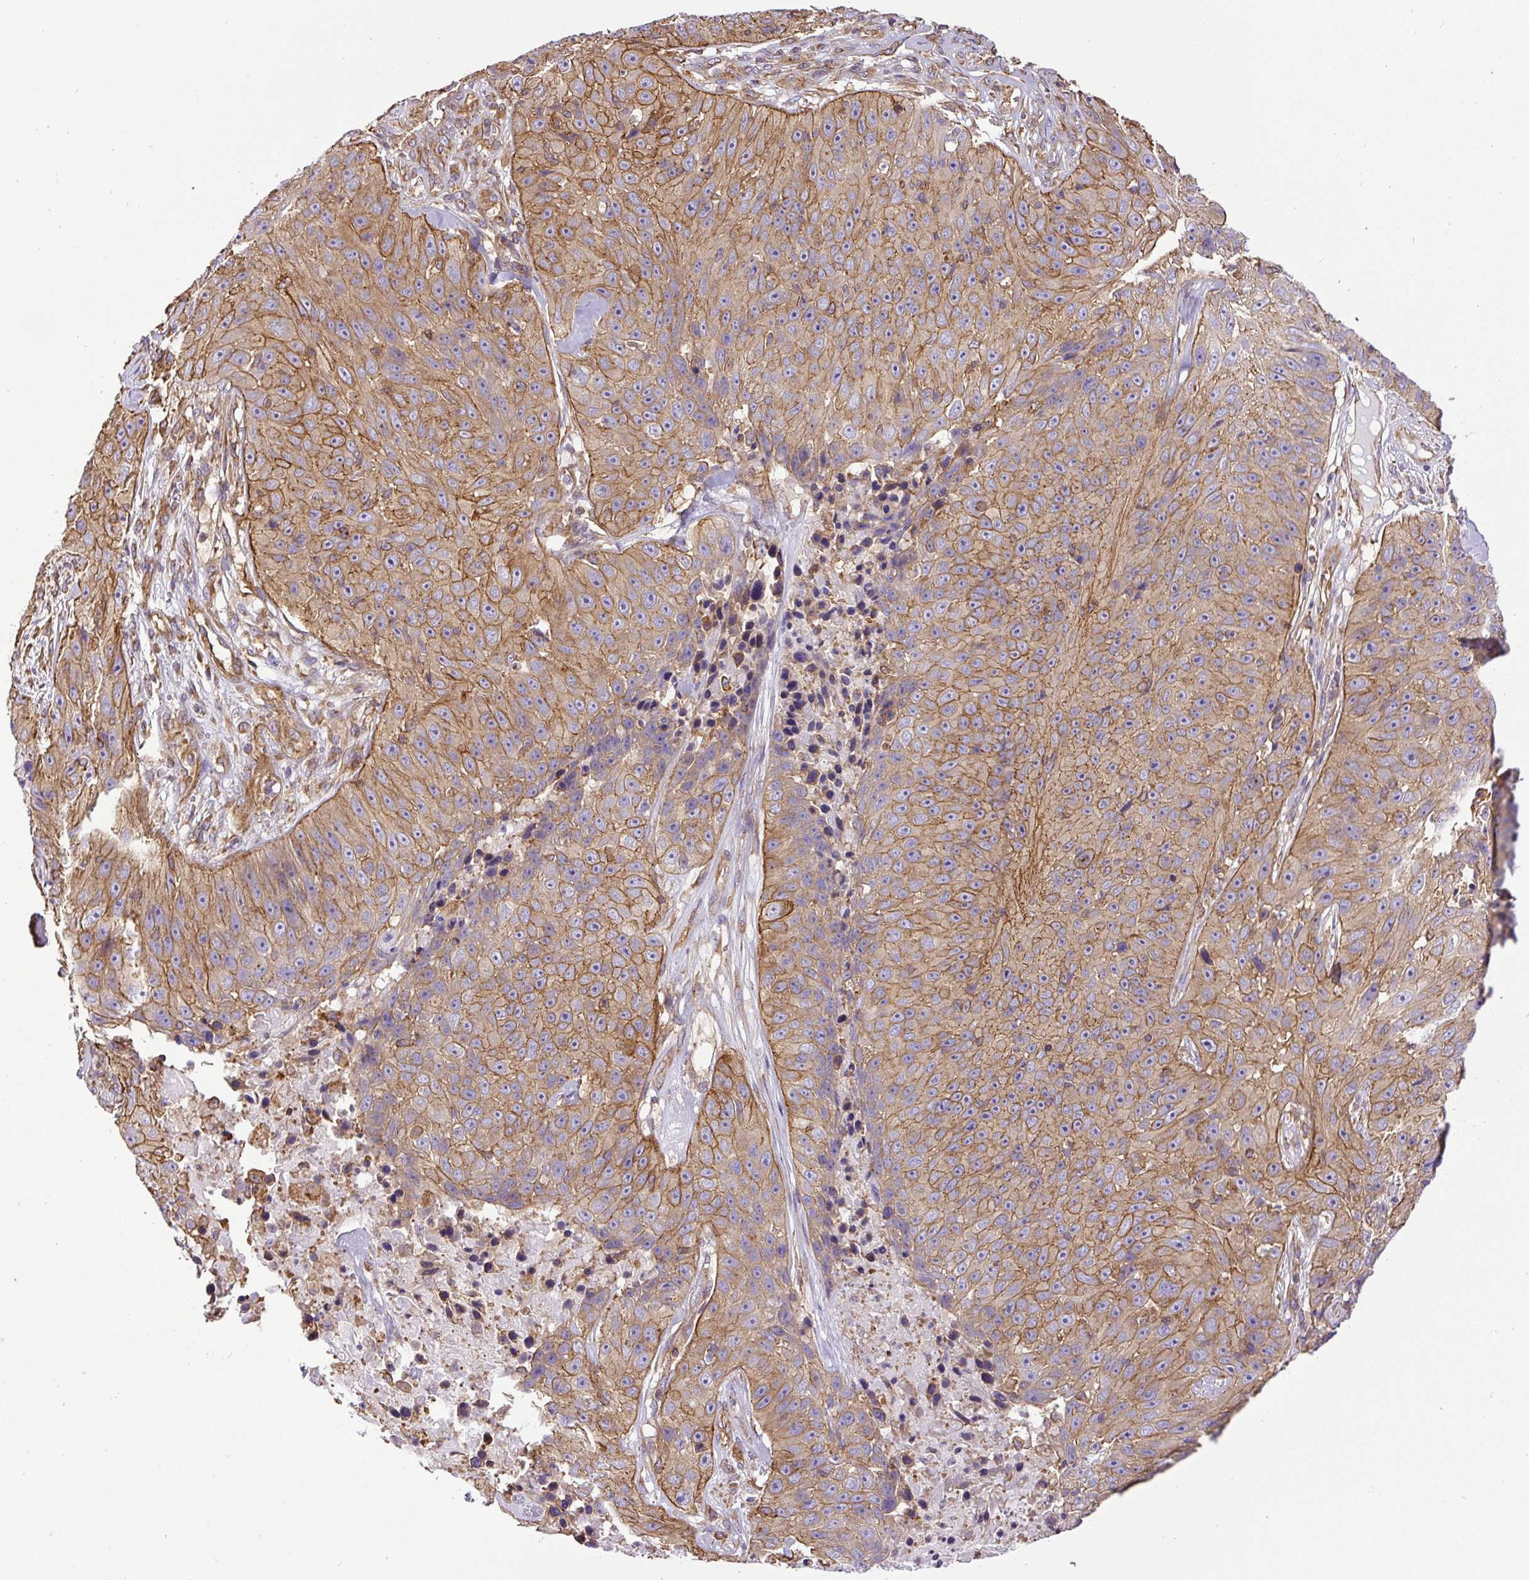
{"staining": {"intensity": "moderate", "quantity": ">75%", "location": "cytoplasmic/membranous"}, "tissue": "skin cancer", "cell_type": "Tumor cells", "image_type": "cancer", "snomed": [{"axis": "morphology", "description": "Squamous cell carcinoma, NOS"}, {"axis": "topography", "description": "Skin"}], "caption": "IHC staining of skin cancer, which demonstrates medium levels of moderate cytoplasmic/membranous staining in approximately >75% of tumor cells indicating moderate cytoplasmic/membranous protein positivity. The staining was performed using DAB (brown) for protein detection and nuclei were counterstained in hematoxylin (blue).", "gene": "DCTN1", "patient": {"sex": "female", "age": 87}}